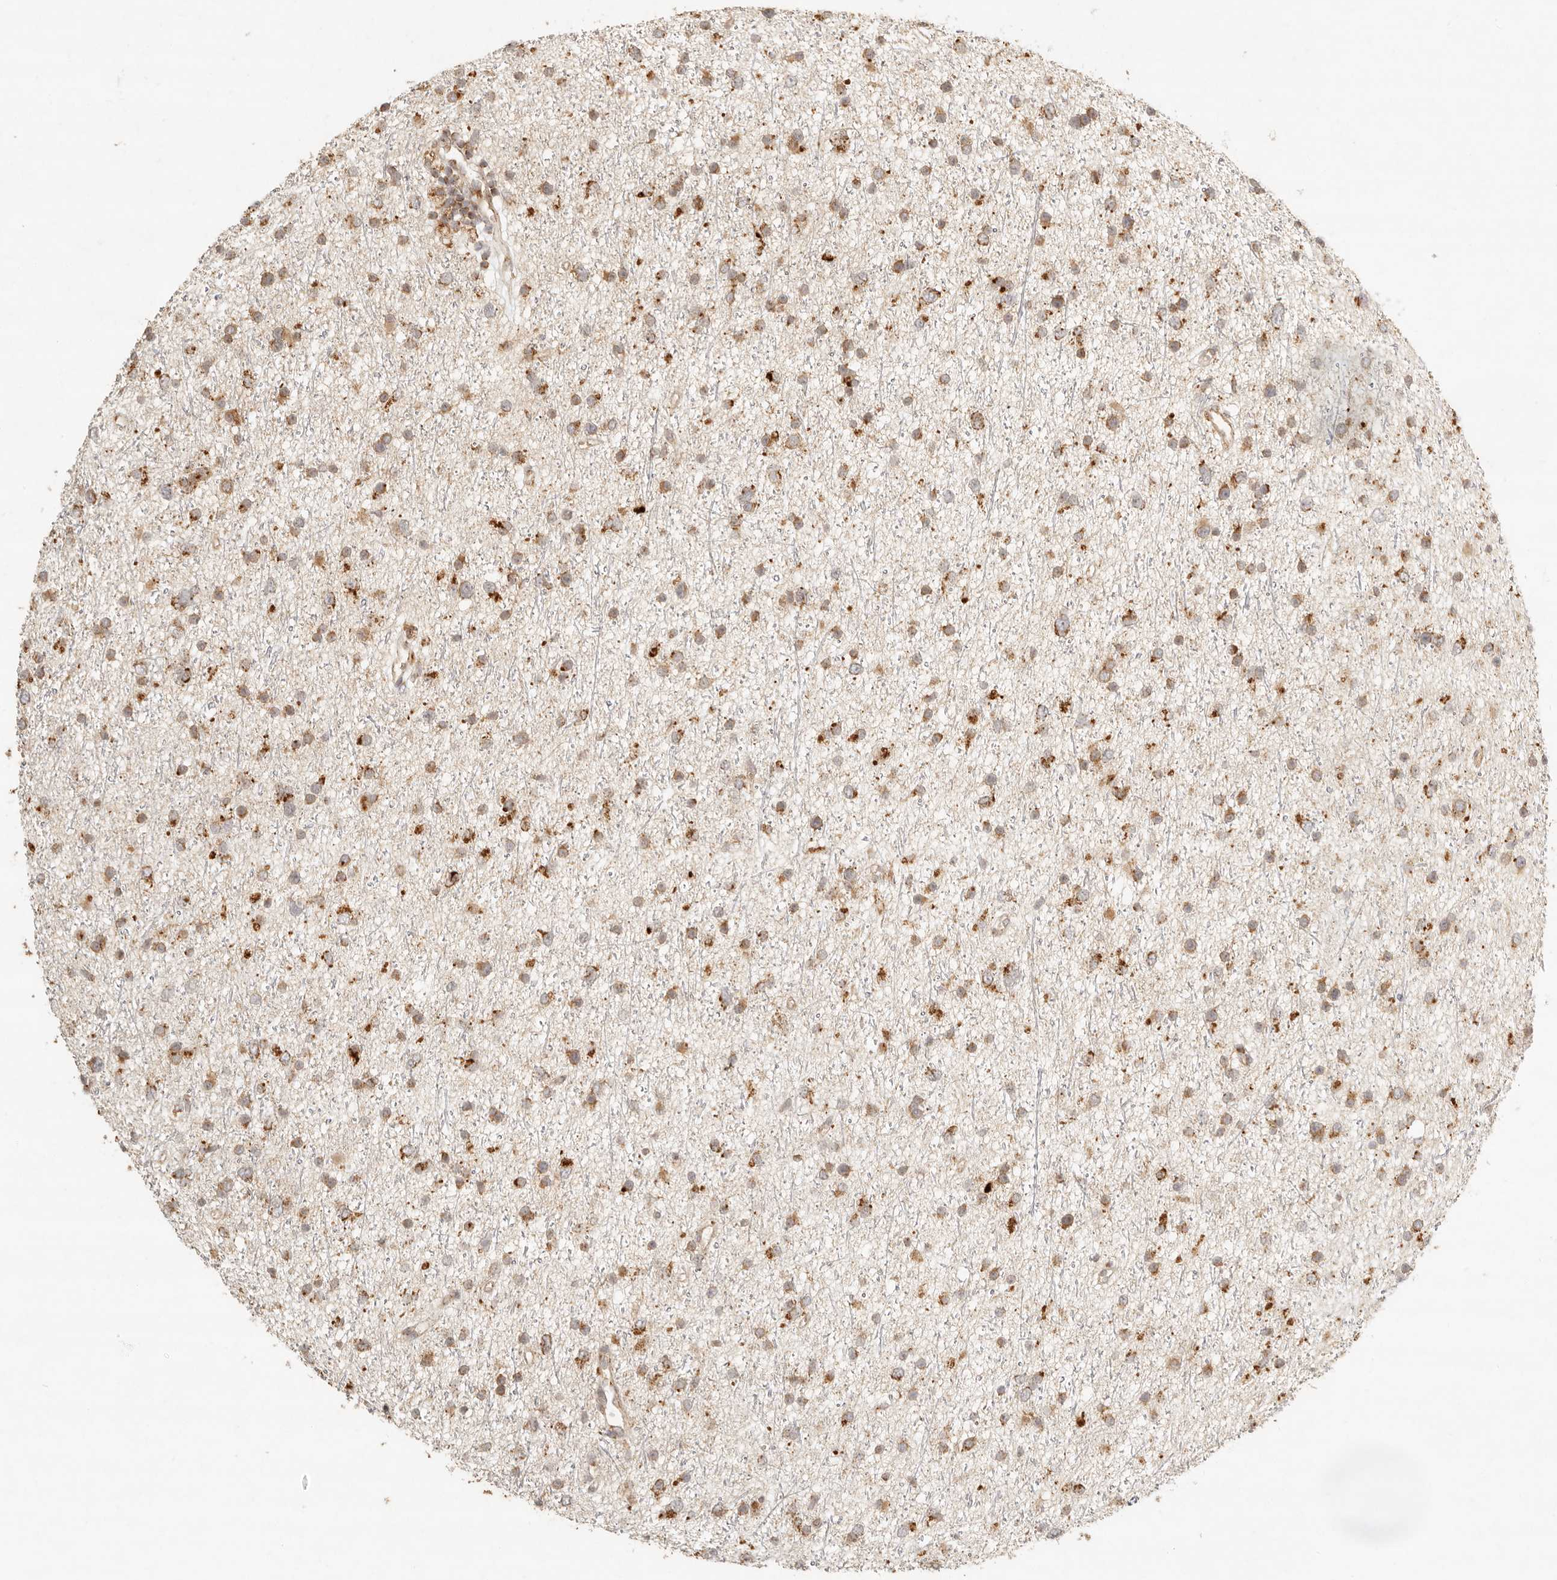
{"staining": {"intensity": "moderate", "quantity": ">75%", "location": "cytoplasmic/membranous"}, "tissue": "glioma", "cell_type": "Tumor cells", "image_type": "cancer", "snomed": [{"axis": "morphology", "description": "Glioma, malignant, Low grade"}, {"axis": "topography", "description": "Cerebral cortex"}], "caption": "Low-grade glioma (malignant) was stained to show a protein in brown. There is medium levels of moderate cytoplasmic/membranous expression in about >75% of tumor cells. (DAB (3,3'-diaminobenzidine) = brown stain, brightfield microscopy at high magnification).", "gene": "MRPL55", "patient": {"sex": "female", "age": 39}}